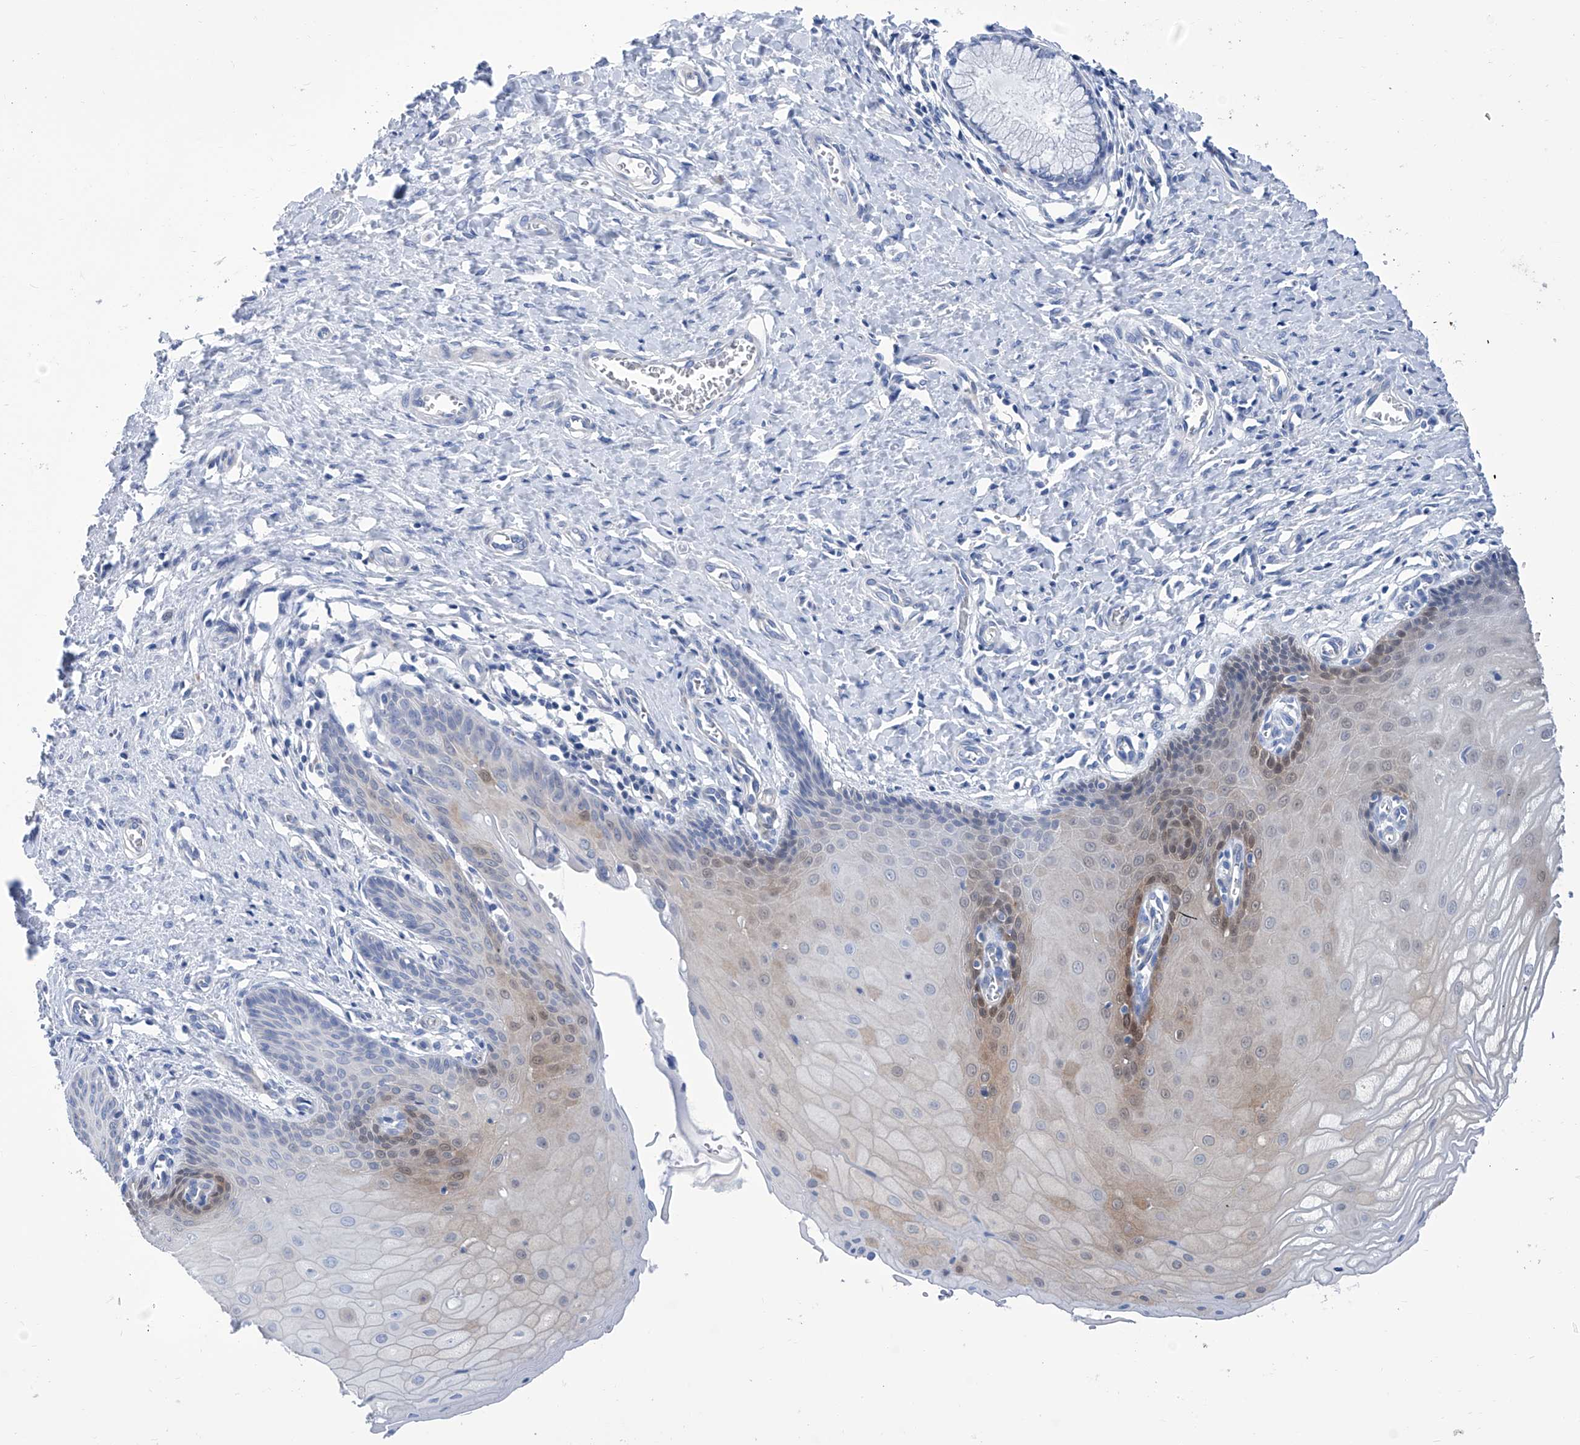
{"staining": {"intensity": "negative", "quantity": "none", "location": "none"}, "tissue": "cervix", "cell_type": "Glandular cells", "image_type": "normal", "snomed": [{"axis": "morphology", "description": "Normal tissue, NOS"}, {"axis": "topography", "description": "Cervix"}], "caption": "This is an immunohistochemistry (IHC) photomicrograph of unremarkable human cervix. There is no staining in glandular cells.", "gene": "IMPA2", "patient": {"sex": "female", "age": 55}}